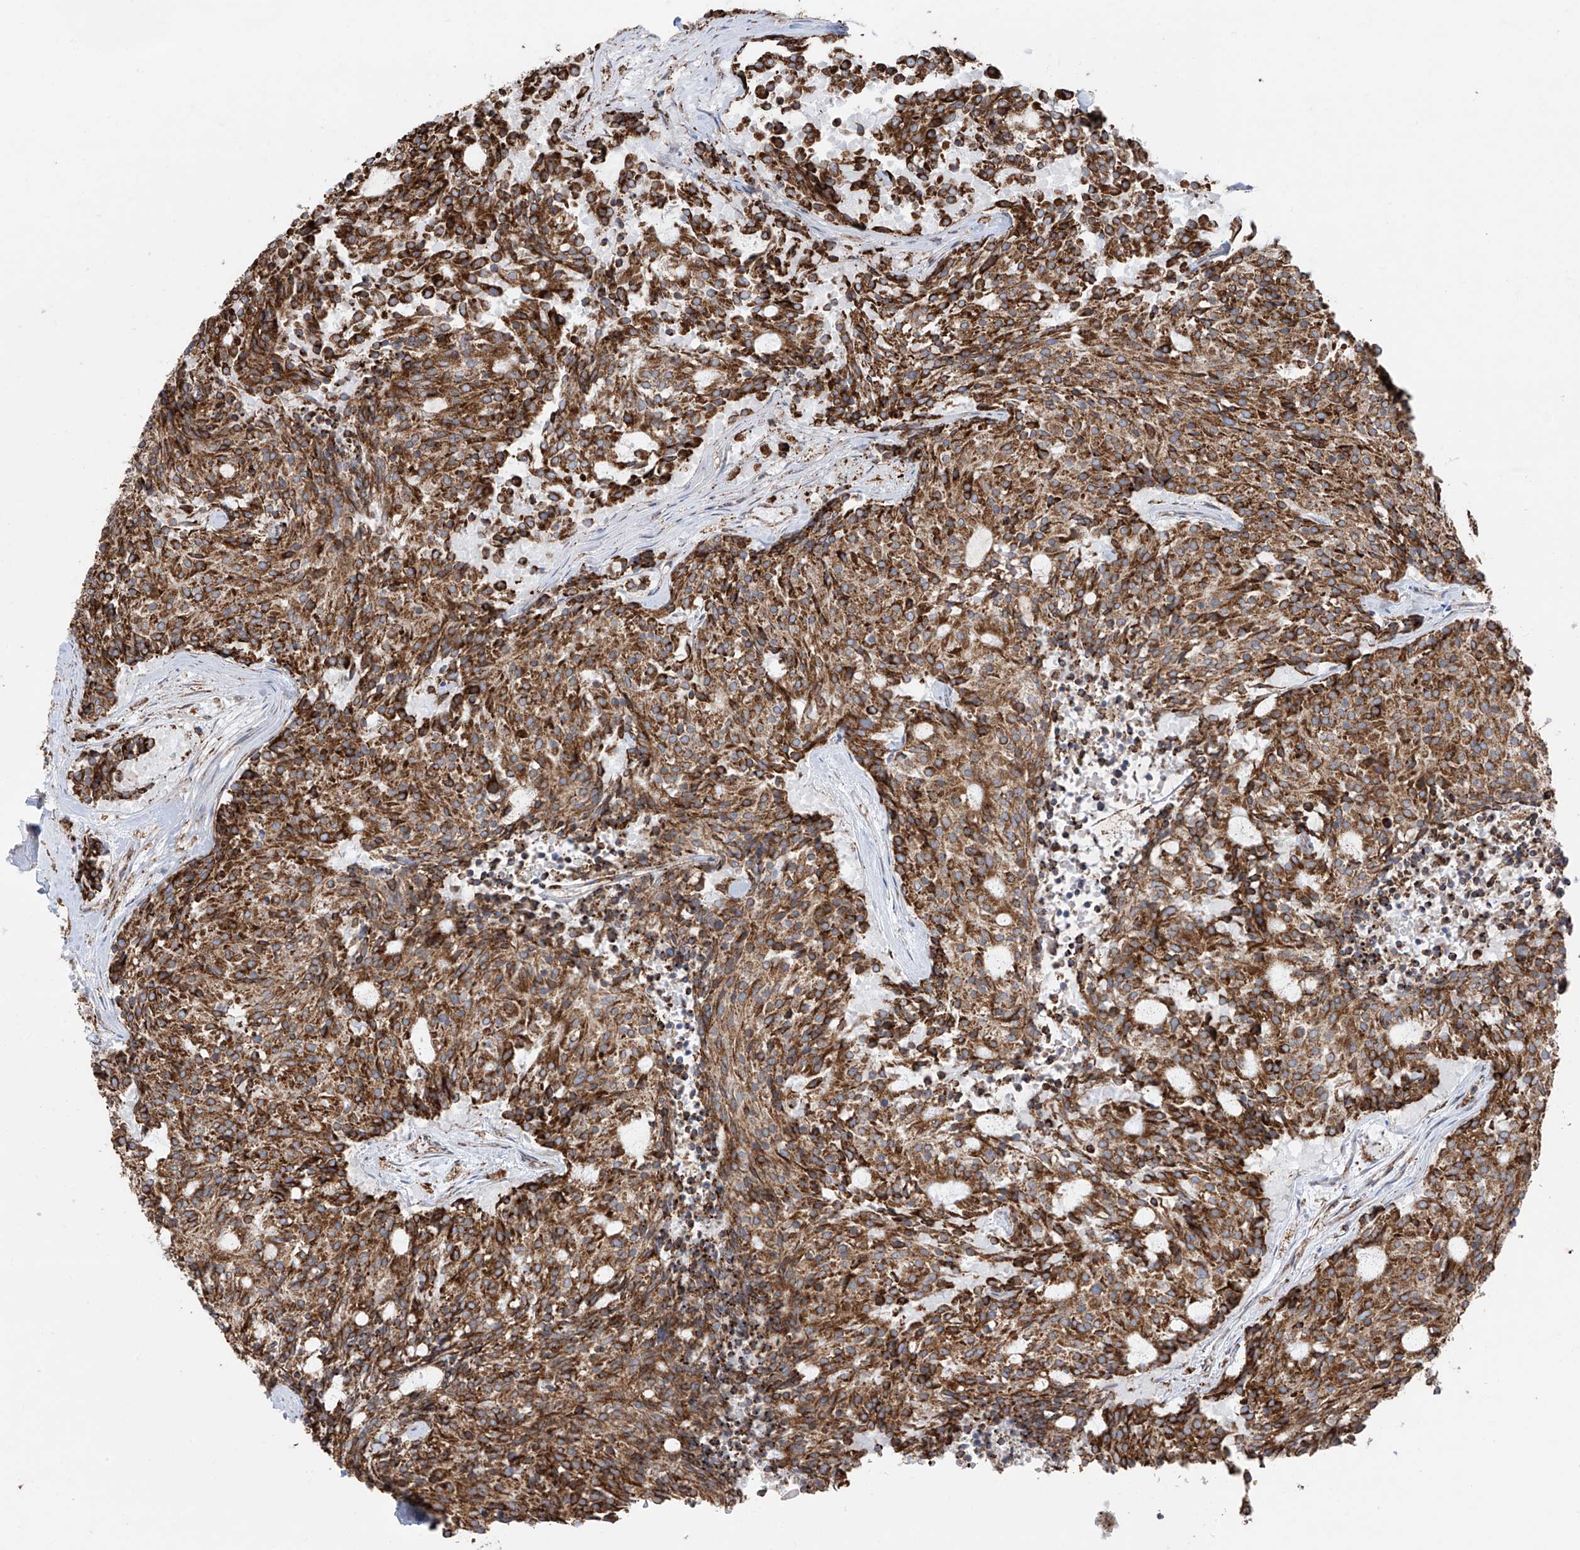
{"staining": {"intensity": "strong", "quantity": ">75%", "location": "cytoplasmic/membranous"}, "tissue": "carcinoid", "cell_type": "Tumor cells", "image_type": "cancer", "snomed": [{"axis": "morphology", "description": "Carcinoid, malignant, NOS"}, {"axis": "topography", "description": "Pancreas"}], "caption": "Brown immunohistochemical staining in carcinoid (malignant) reveals strong cytoplasmic/membranous expression in approximately >75% of tumor cells. (DAB IHC with brightfield microscopy, high magnification).", "gene": "ZNF354C", "patient": {"sex": "female", "age": 54}}